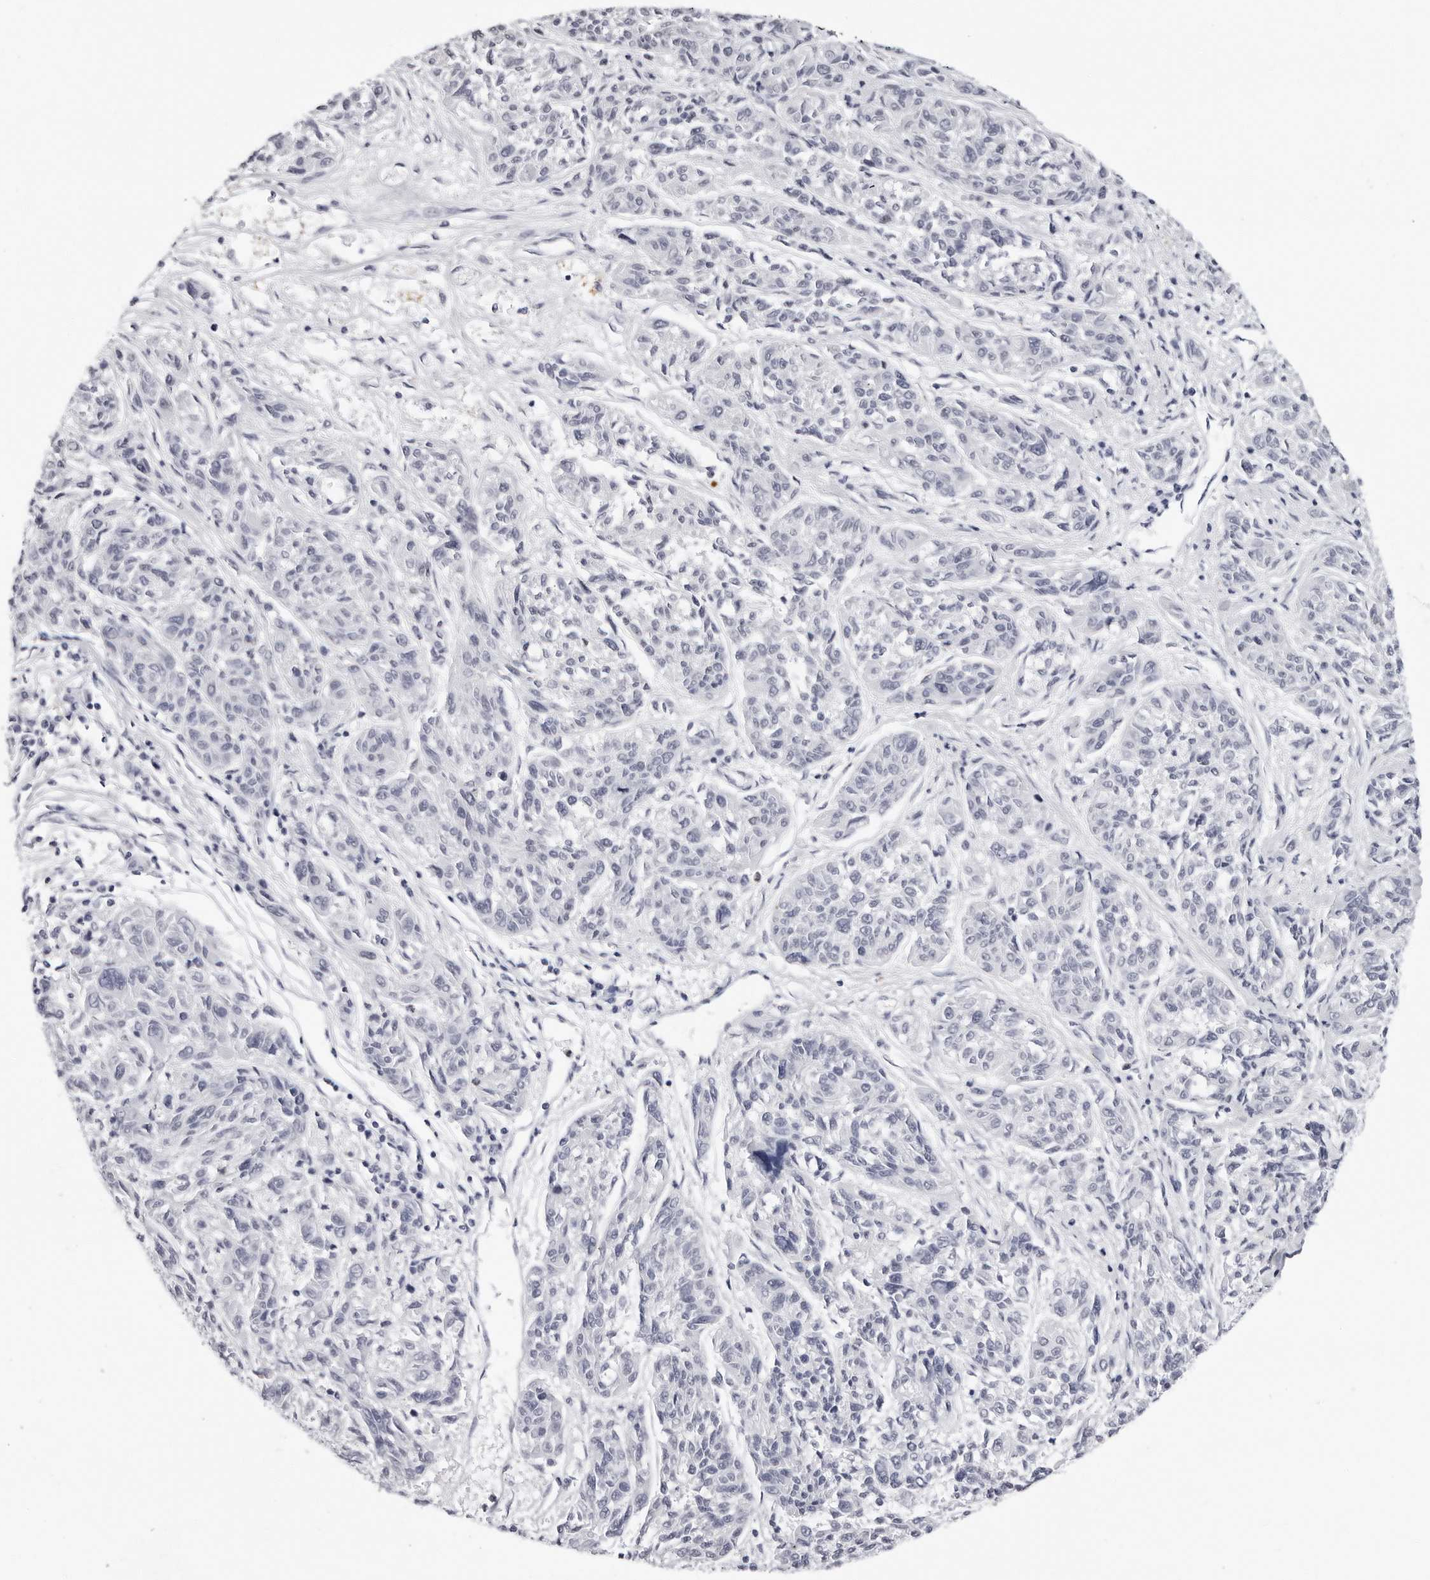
{"staining": {"intensity": "negative", "quantity": "none", "location": "none"}, "tissue": "melanoma", "cell_type": "Tumor cells", "image_type": "cancer", "snomed": [{"axis": "morphology", "description": "Malignant melanoma, NOS"}, {"axis": "topography", "description": "Skin"}], "caption": "Immunohistochemistry (IHC) image of malignant melanoma stained for a protein (brown), which displays no staining in tumor cells.", "gene": "VEZF1", "patient": {"sex": "male", "age": 53}}